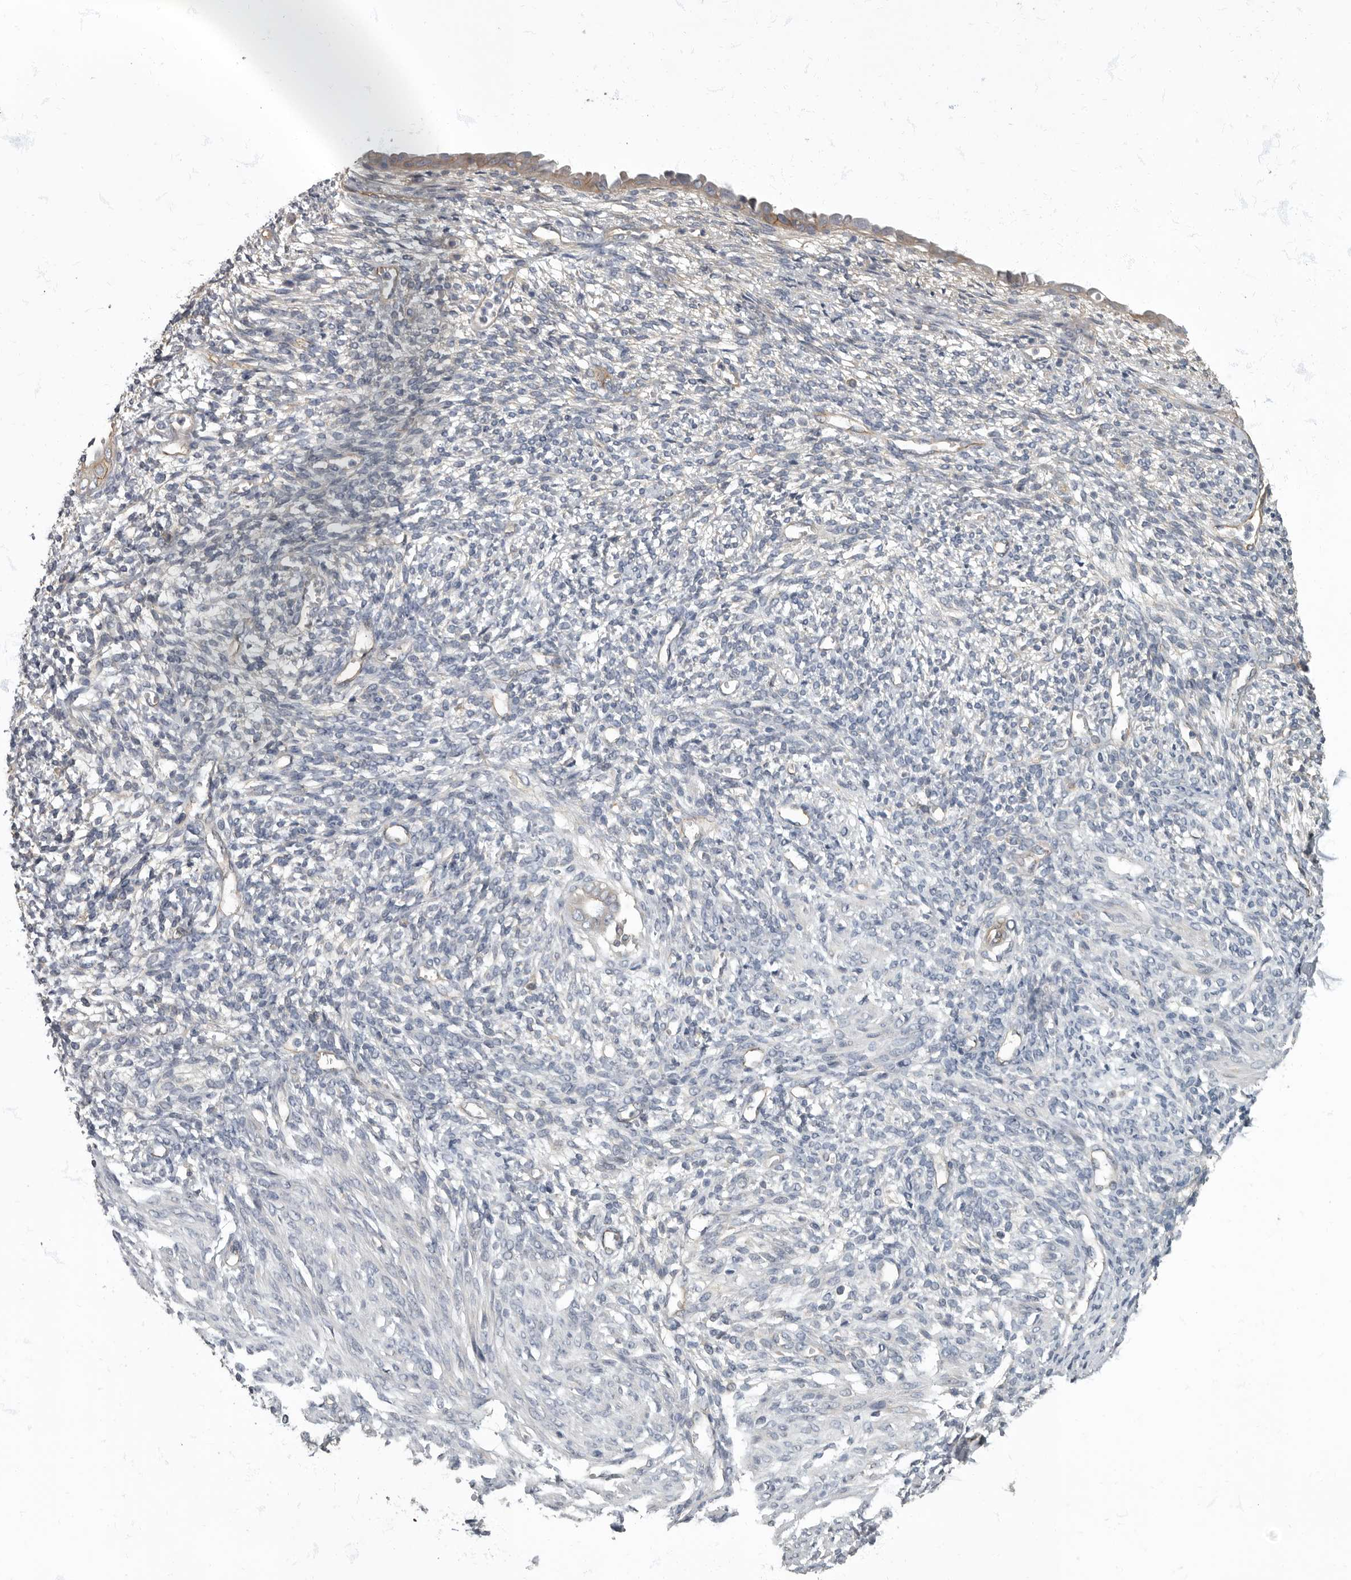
{"staining": {"intensity": "negative", "quantity": "none", "location": "none"}, "tissue": "endometrium", "cell_type": "Cells in endometrial stroma", "image_type": "normal", "snomed": [{"axis": "morphology", "description": "Normal tissue, NOS"}, {"axis": "topography", "description": "Endometrium"}], "caption": "Immunohistochemistry (IHC) micrograph of benign endometrium: endometrium stained with DAB shows no significant protein expression in cells in endometrial stroma.", "gene": "PDK1", "patient": {"sex": "female", "age": 66}}